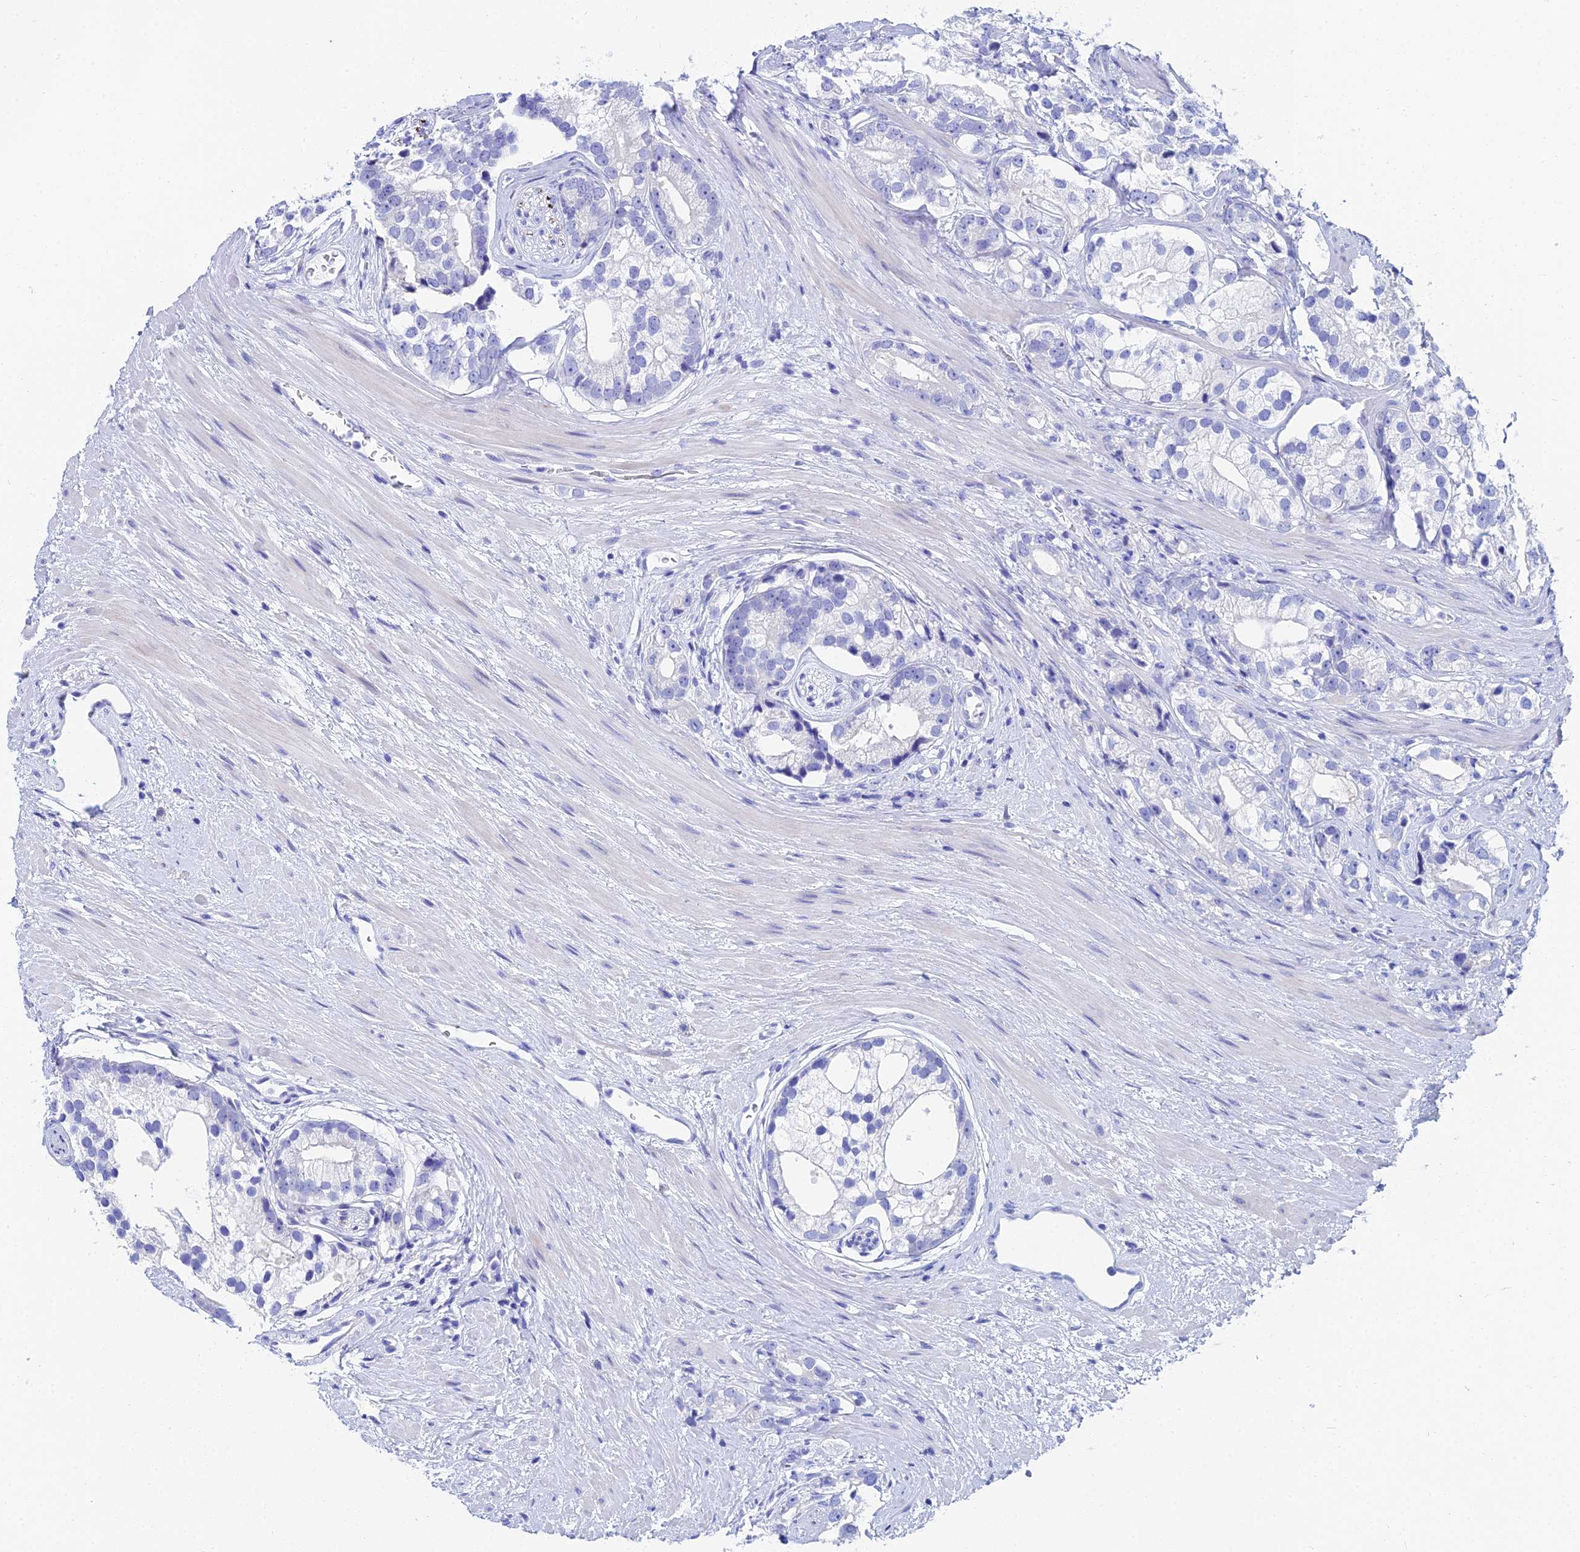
{"staining": {"intensity": "negative", "quantity": "none", "location": "none"}, "tissue": "prostate cancer", "cell_type": "Tumor cells", "image_type": "cancer", "snomed": [{"axis": "morphology", "description": "Adenocarcinoma, High grade"}, {"axis": "topography", "description": "Prostate"}], "caption": "Photomicrograph shows no protein positivity in tumor cells of prostate high-grade adenocarcinoma tissue.", "gene": "HSPA1L", "patient": {"sex": "male", "age": 75}}